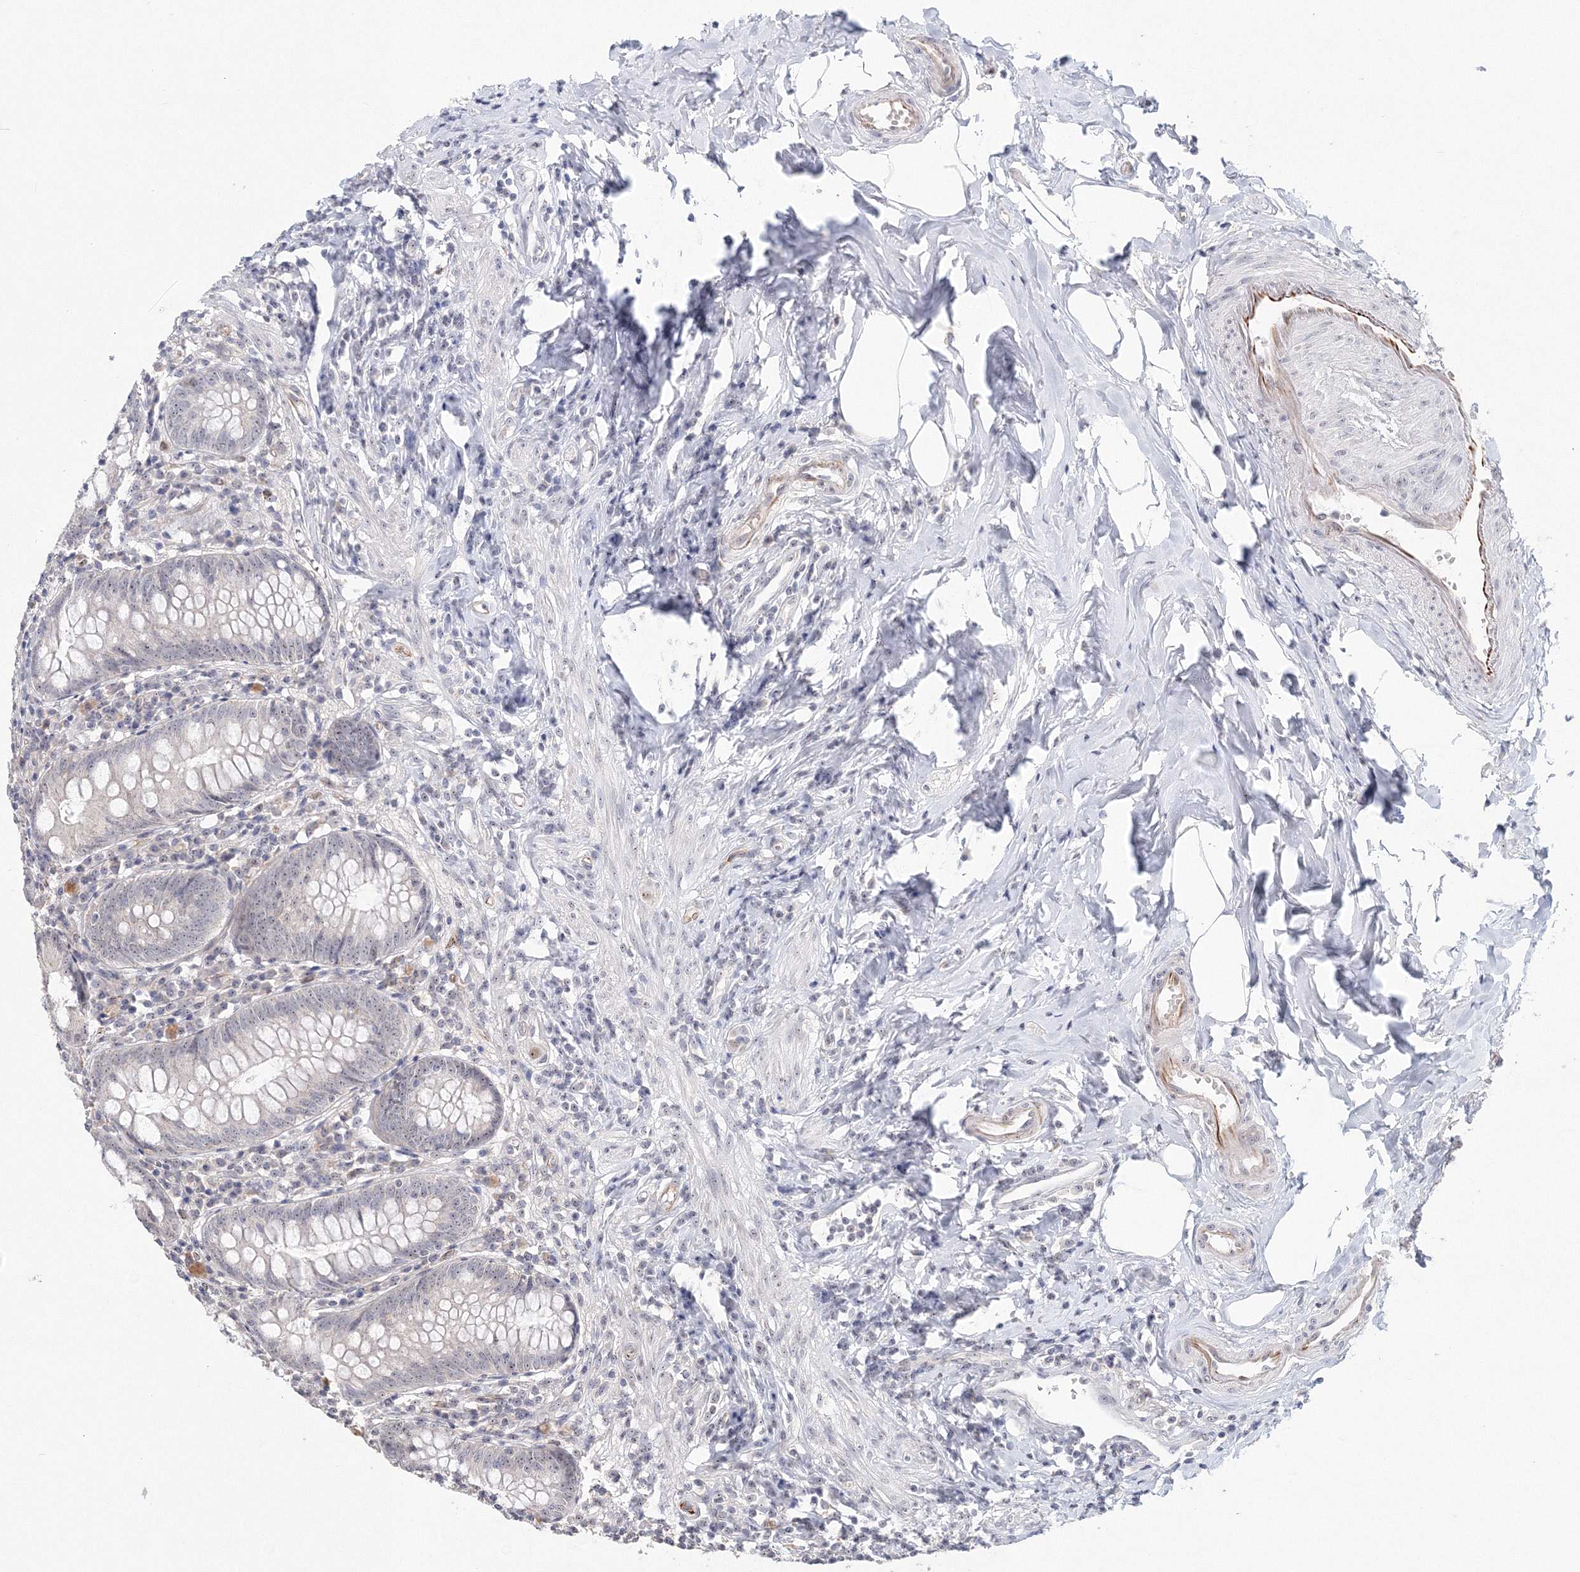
{"staining": {"intensity": "weak", "quantity": "25%-75%", "location": "nuclear"}, "tissue": "appendix", "cell_type": "Glandular cells", "image_type": "normal", "snomed": [{"axis": "morphology", "description": "Normal tissue, NOS"}, {"axis": "topography", "description": "Appendix"}], "caption": "A histopathology image showing weak nuclear staining in approximately 25%-75% of glandular cells in normal appendix, as visualized by brown immunohistochemical staining.", "gene": "SIRT7", "patient": {"sex": "female", "age": 54}}